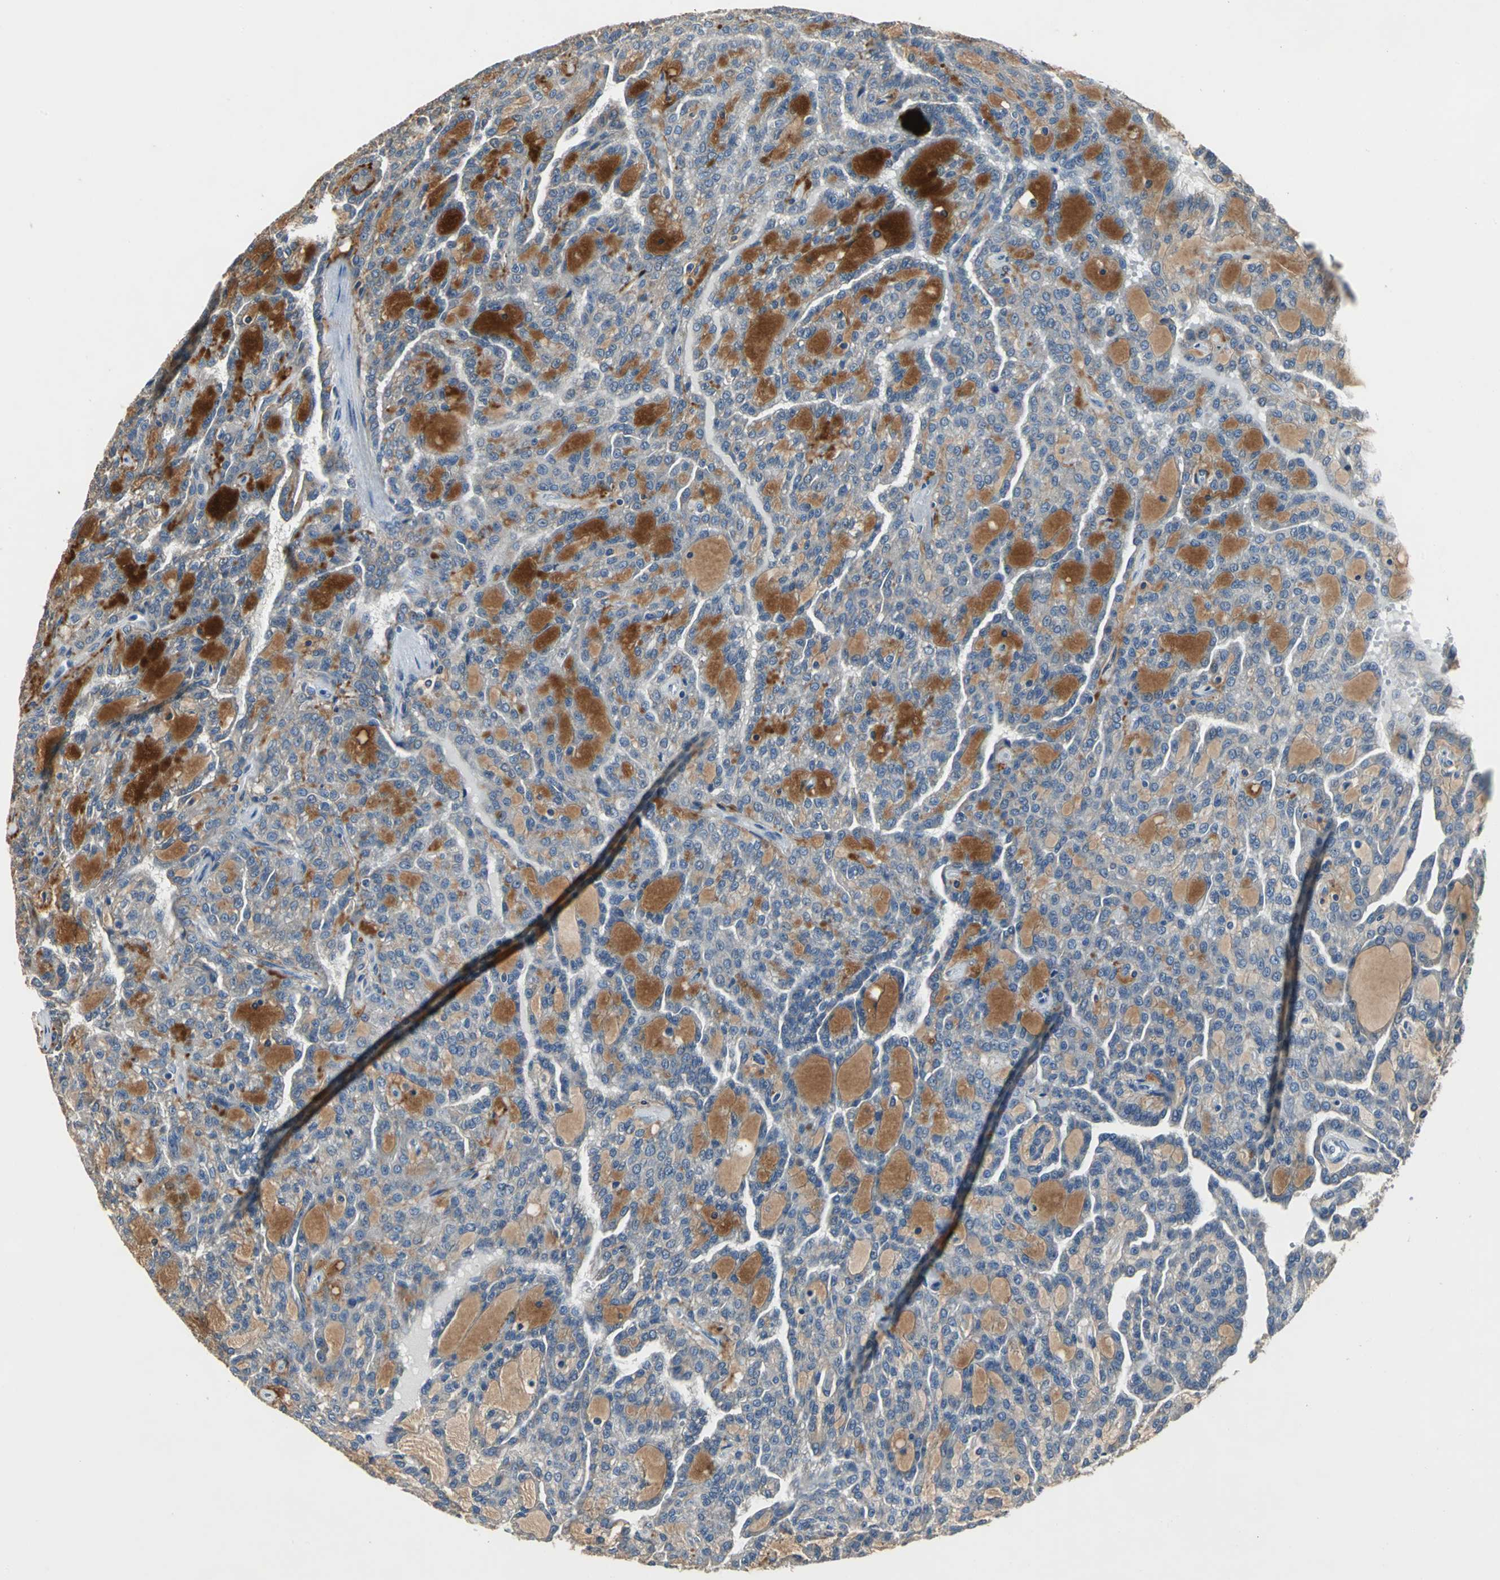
{"staining": {"intensity": "moderate", "quantity": ">75%", "location": "cytoplasmic/membranous"}, "tissue": "renal cancer", "cell_type": "Tumor cells", "image_type": "cancer", "snomed": [{"axis": "morphology", "description": "Adenocarcinoma, NOS"}, {"axis": "topography", "description": "Kidney"}], "caption": "Renal adenocarcinoma was stained to show a protein in brown. There is medium levels of moderate cytoplasmic/membranous expression in approximately >75% of tumor cells.", "gene": "OCLN", "patient": {"sex": "male", "age": 63}}